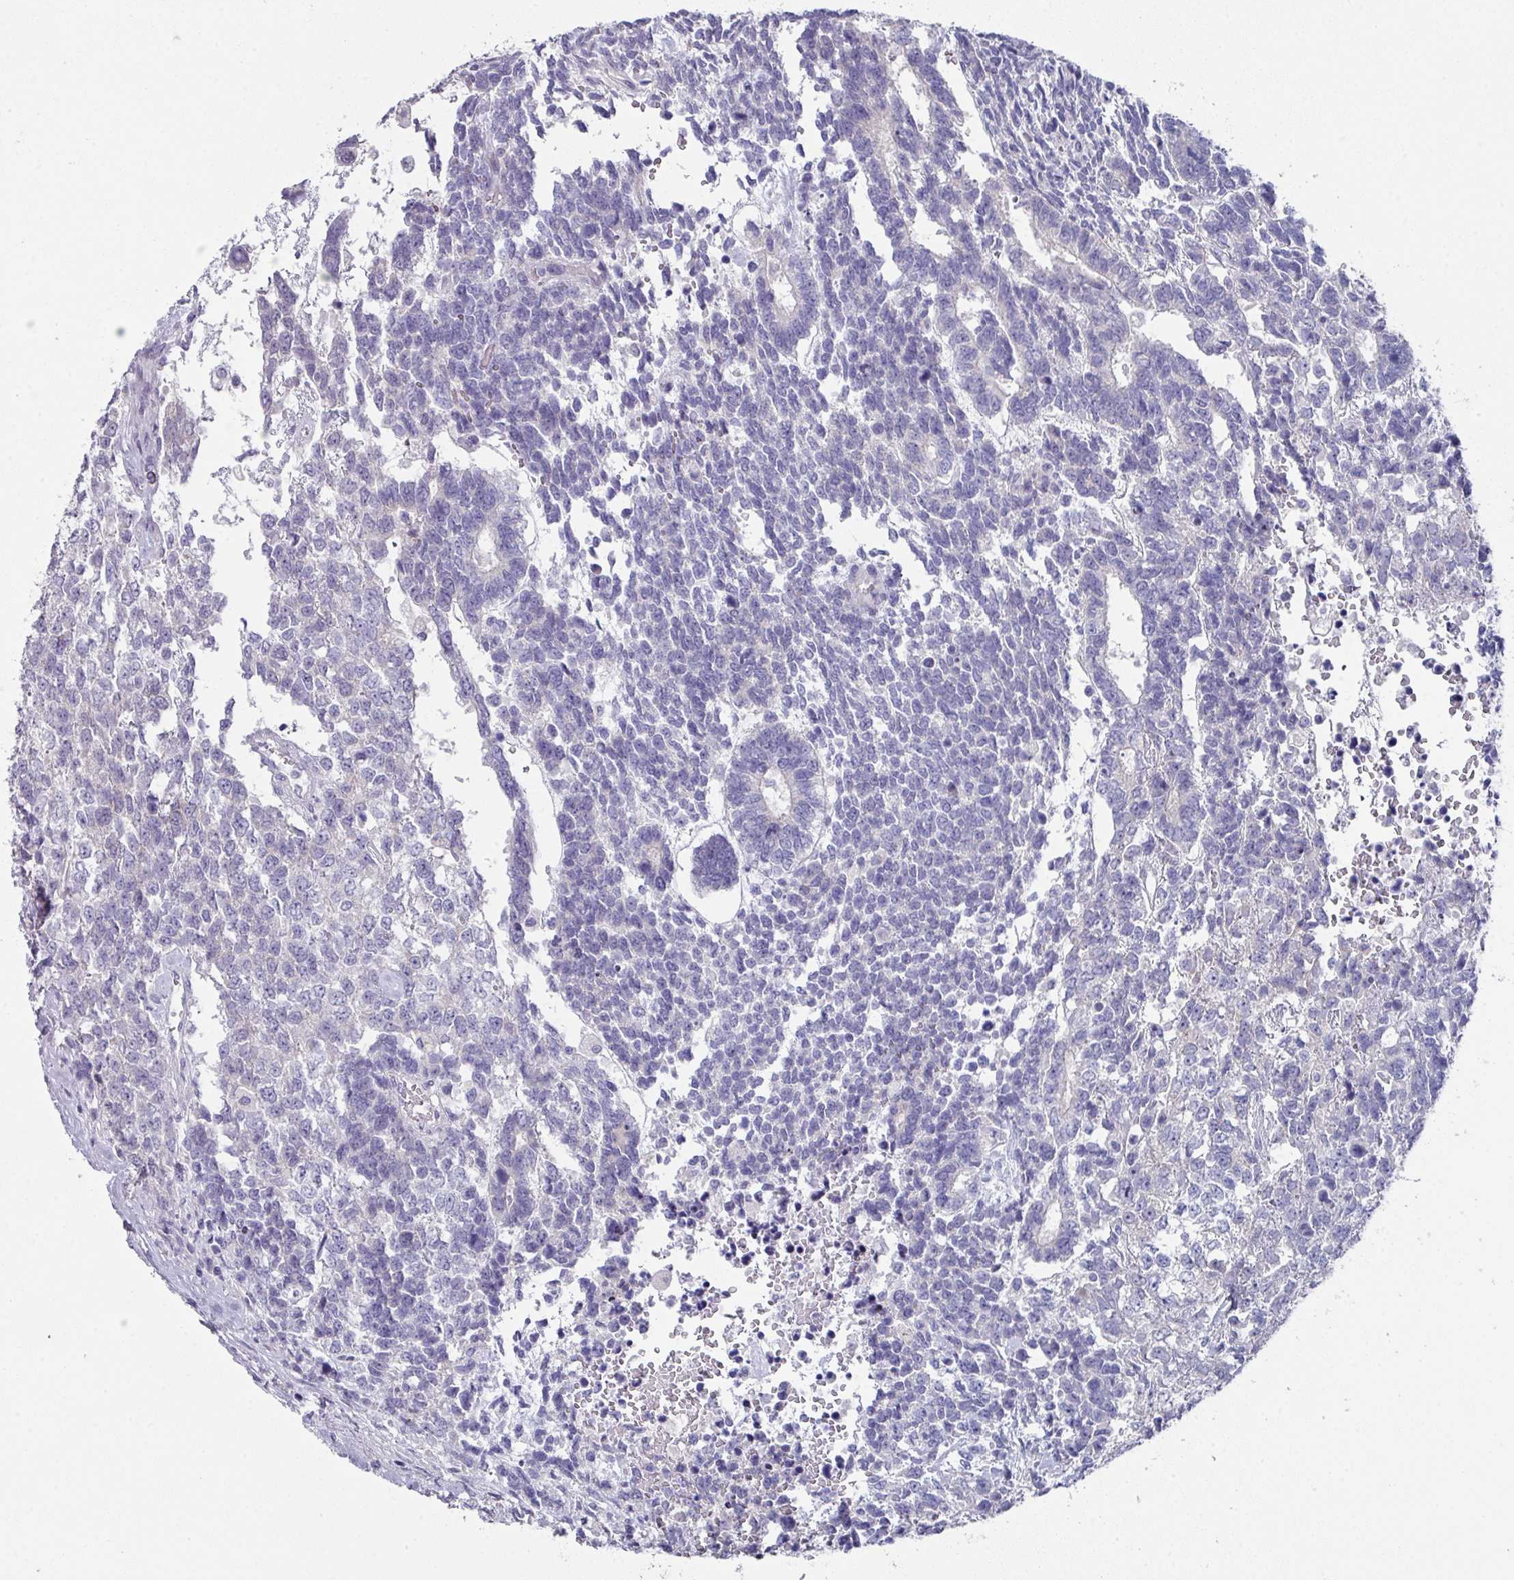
{"staining": {"intensity": "negative", "quantity": "none", "location": "none"}, "tissue": "testis cancer", "cell_type": "Tumor cells", "image_type": "cancer", "snomed": [{"axis": "morphology", "description": "Carcinoma, Embryonal, NOS"}, {"axis": "topography", "description": "Testis"}], "caption": "An IHC photomicrograph of testis embryonal carcinoma is shown. There is no staining in tumor cells of testis embryonal carcinoma.", "gene": "DEFB115", "patient": {"sex": "male", "age": 23}}